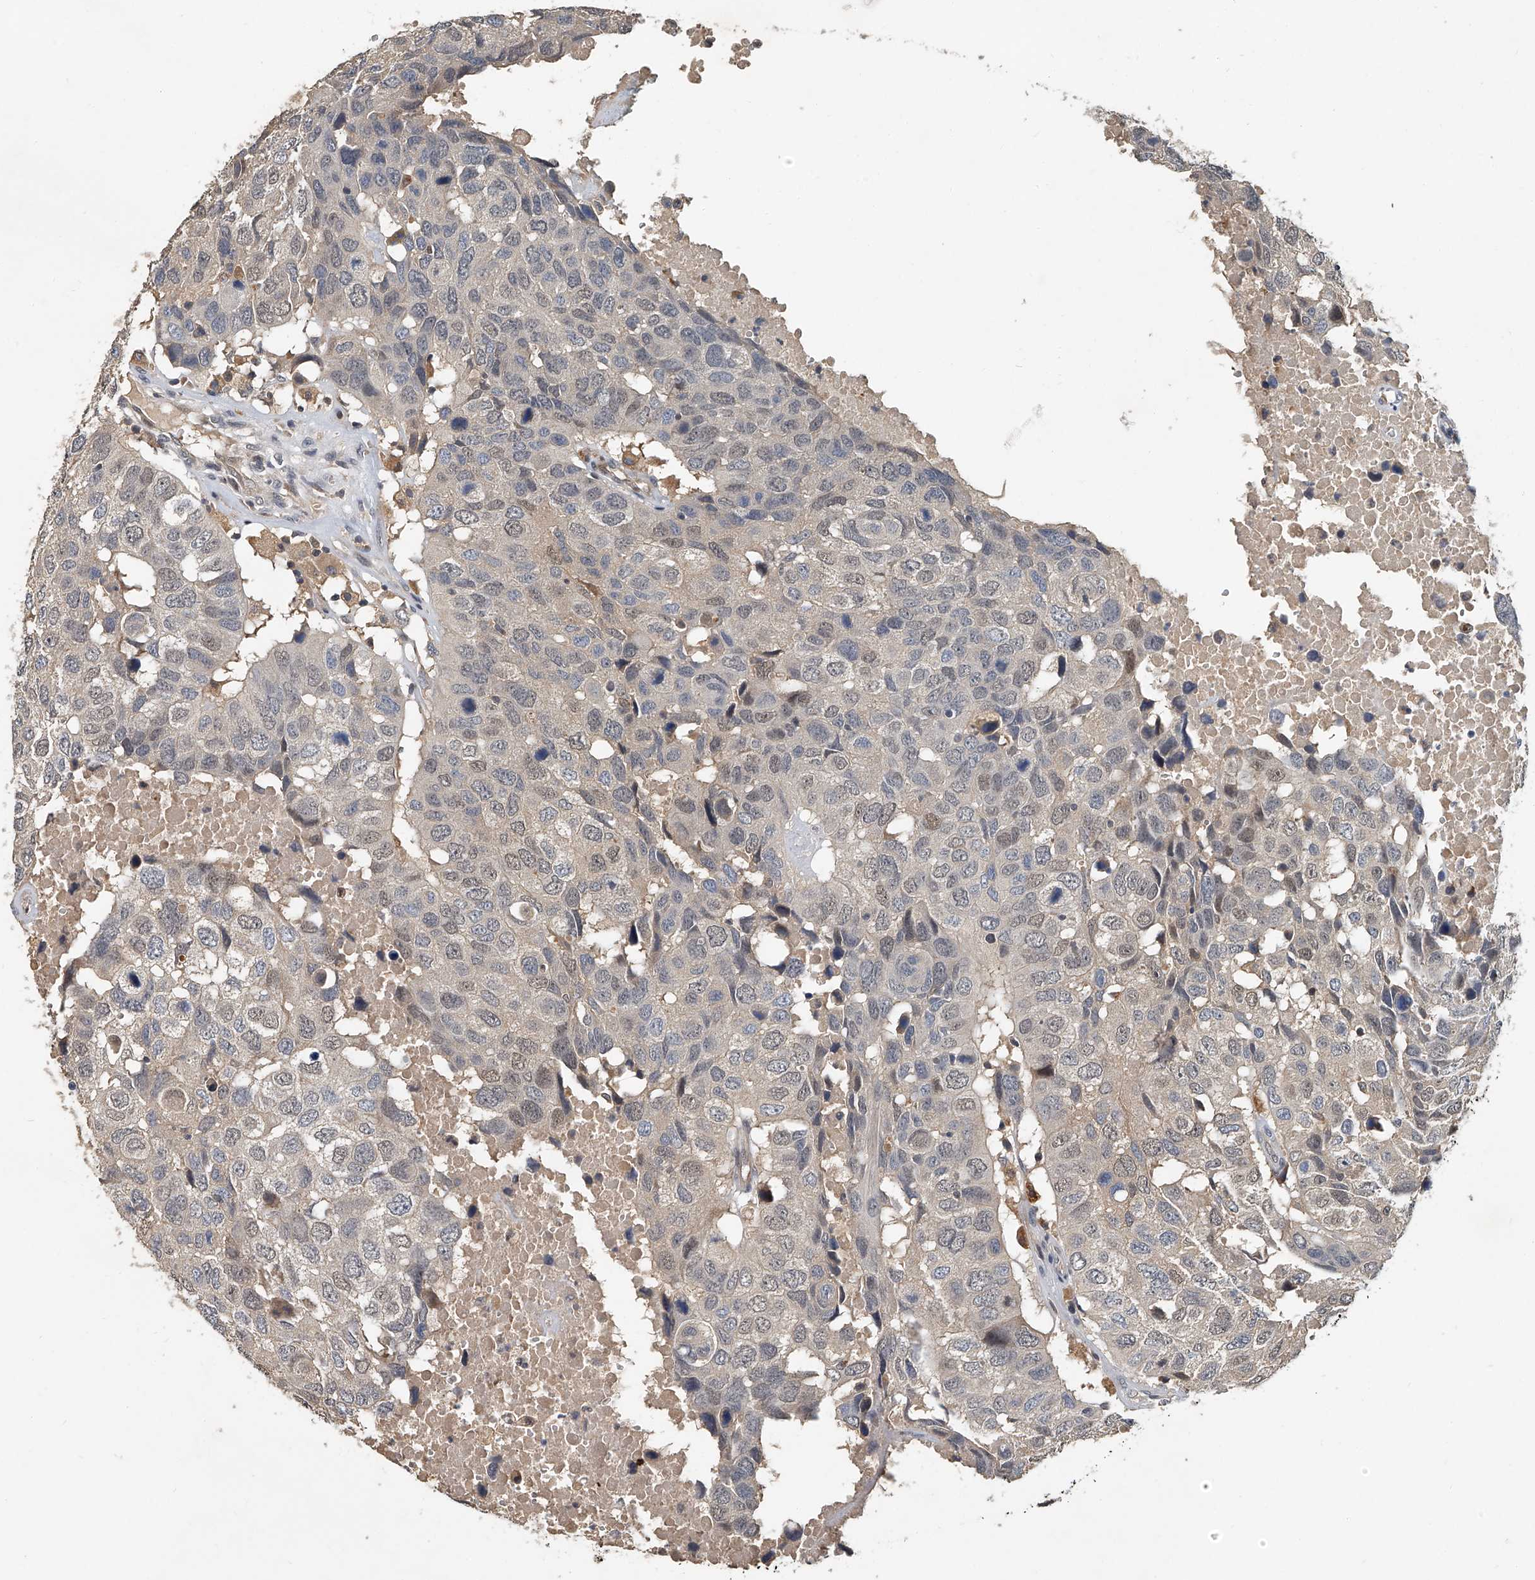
{"staining": {"intensity": "weak", "quantity": "25%-75%", "location": "nuclear"}, "tissue": "head and neck cancer", "cell_type": "Tumor cells", "image_type": "cancer", "snomed": [{"axis": "morphology", "description": "Squamous cell carcinoma, NOS"}, {"axis": "topography", "description": "Head-Neck"}], "caption": "This photomicrograph demonstrates IHC staining of human squamous cell carcinoma (head and neck), with low weak nuclear positivity in about 25%-75% of tumor cells.", "gene": "JAG2", "patient": {"sex": "male", "age": 66}}